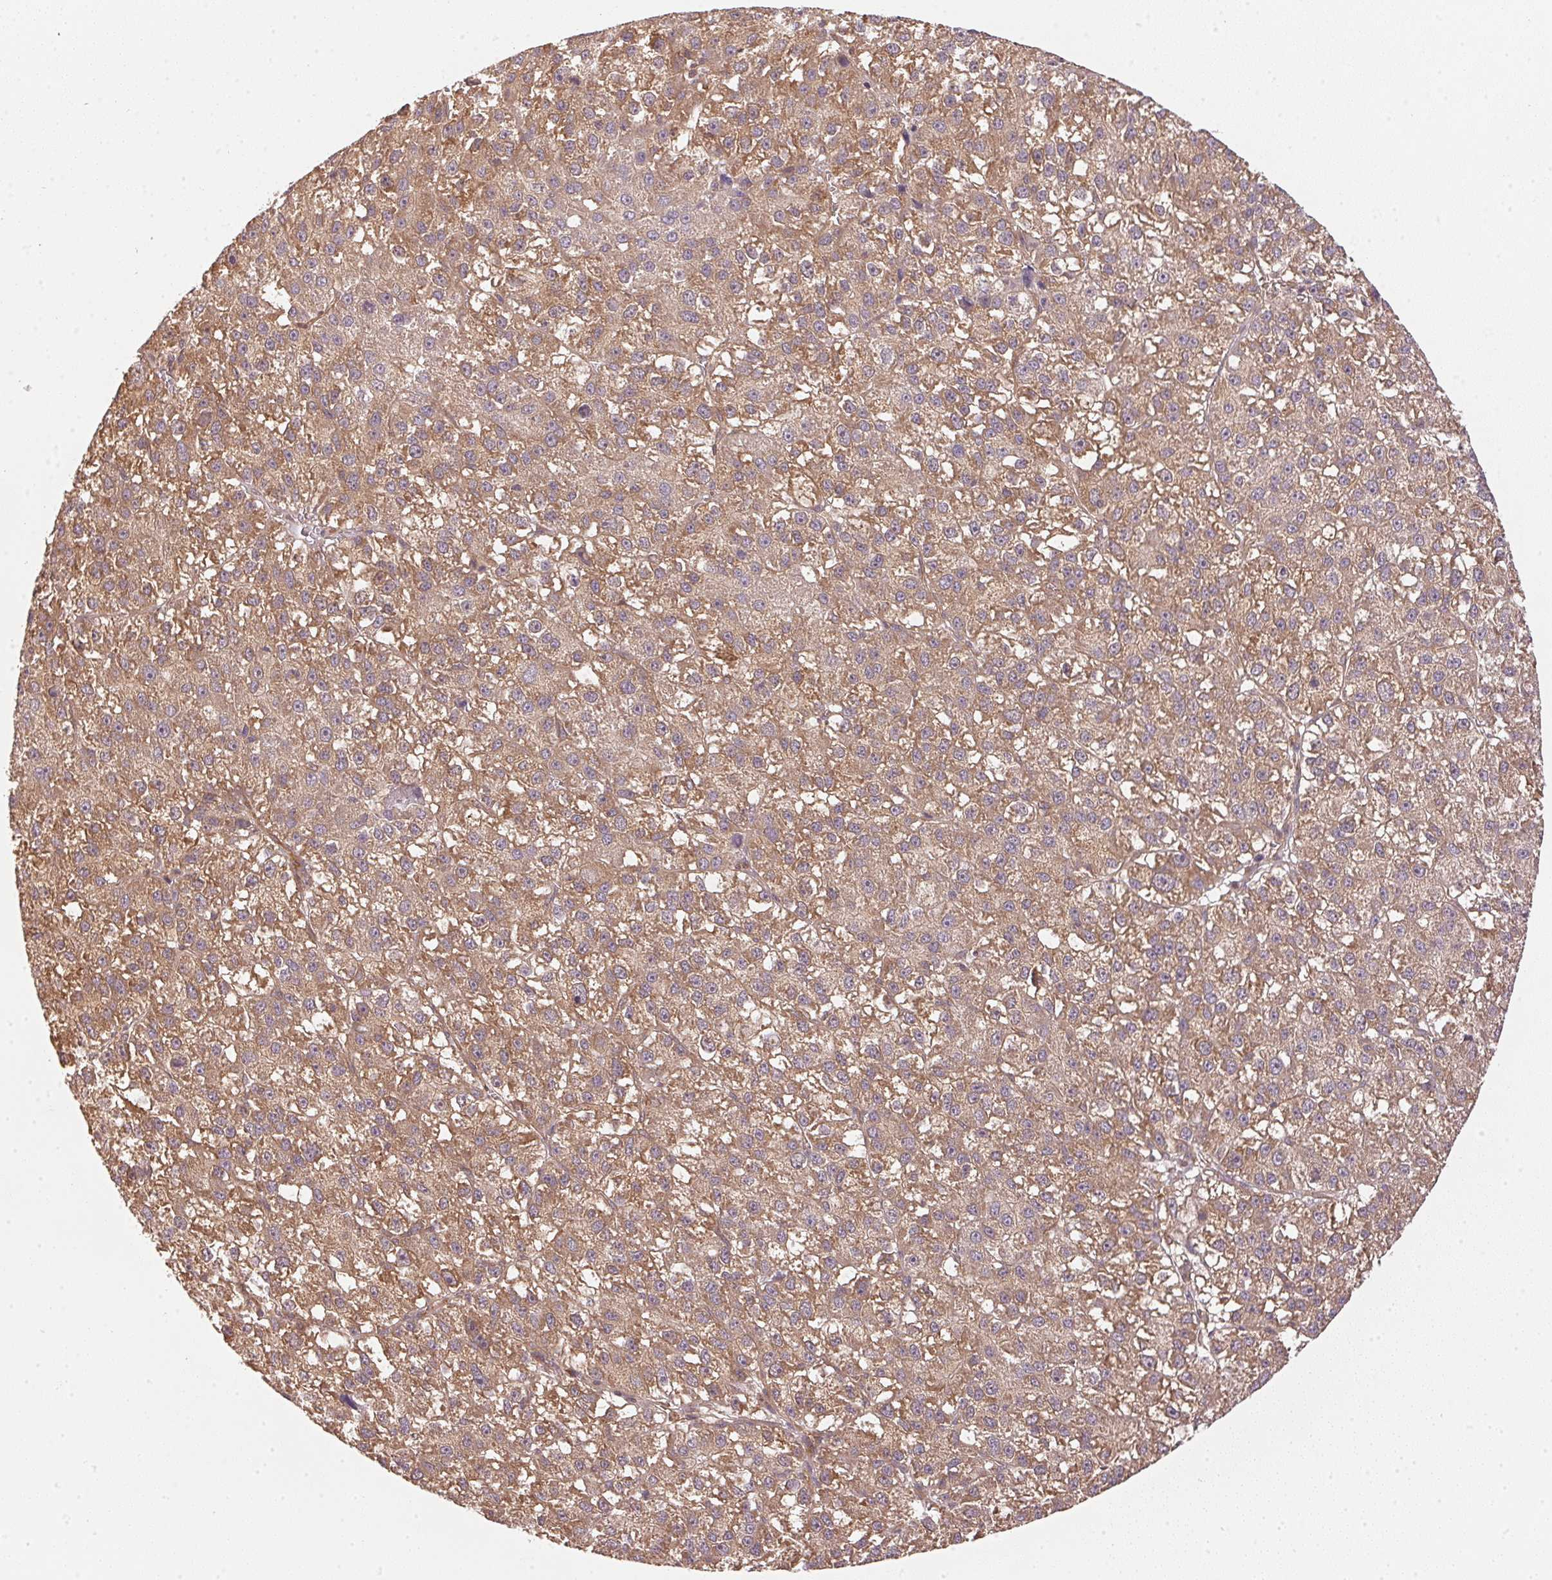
{"staining": {"intensity": "moderate", "quantity": ">75%", "location": "cytoplasmic/membranous"}, "tissue": "liver cancer", "cell_type": "Tumor cells", "image_type": "cancer", "snomed": [{"axis": "morphology", "description": "Carcinoma, Hepatocellular, NOS"}, {"axis": "topography", "description": "Liver"}], "caption": "Immunohistochemical staining of liver cancer (hepatocellular carcinoma) shows moderate cytoplasmic/membranous protein expression in approximately >75% of tumor cells.", "gene": "STRN4", "patient": {"sex": "female", "age": 70}}